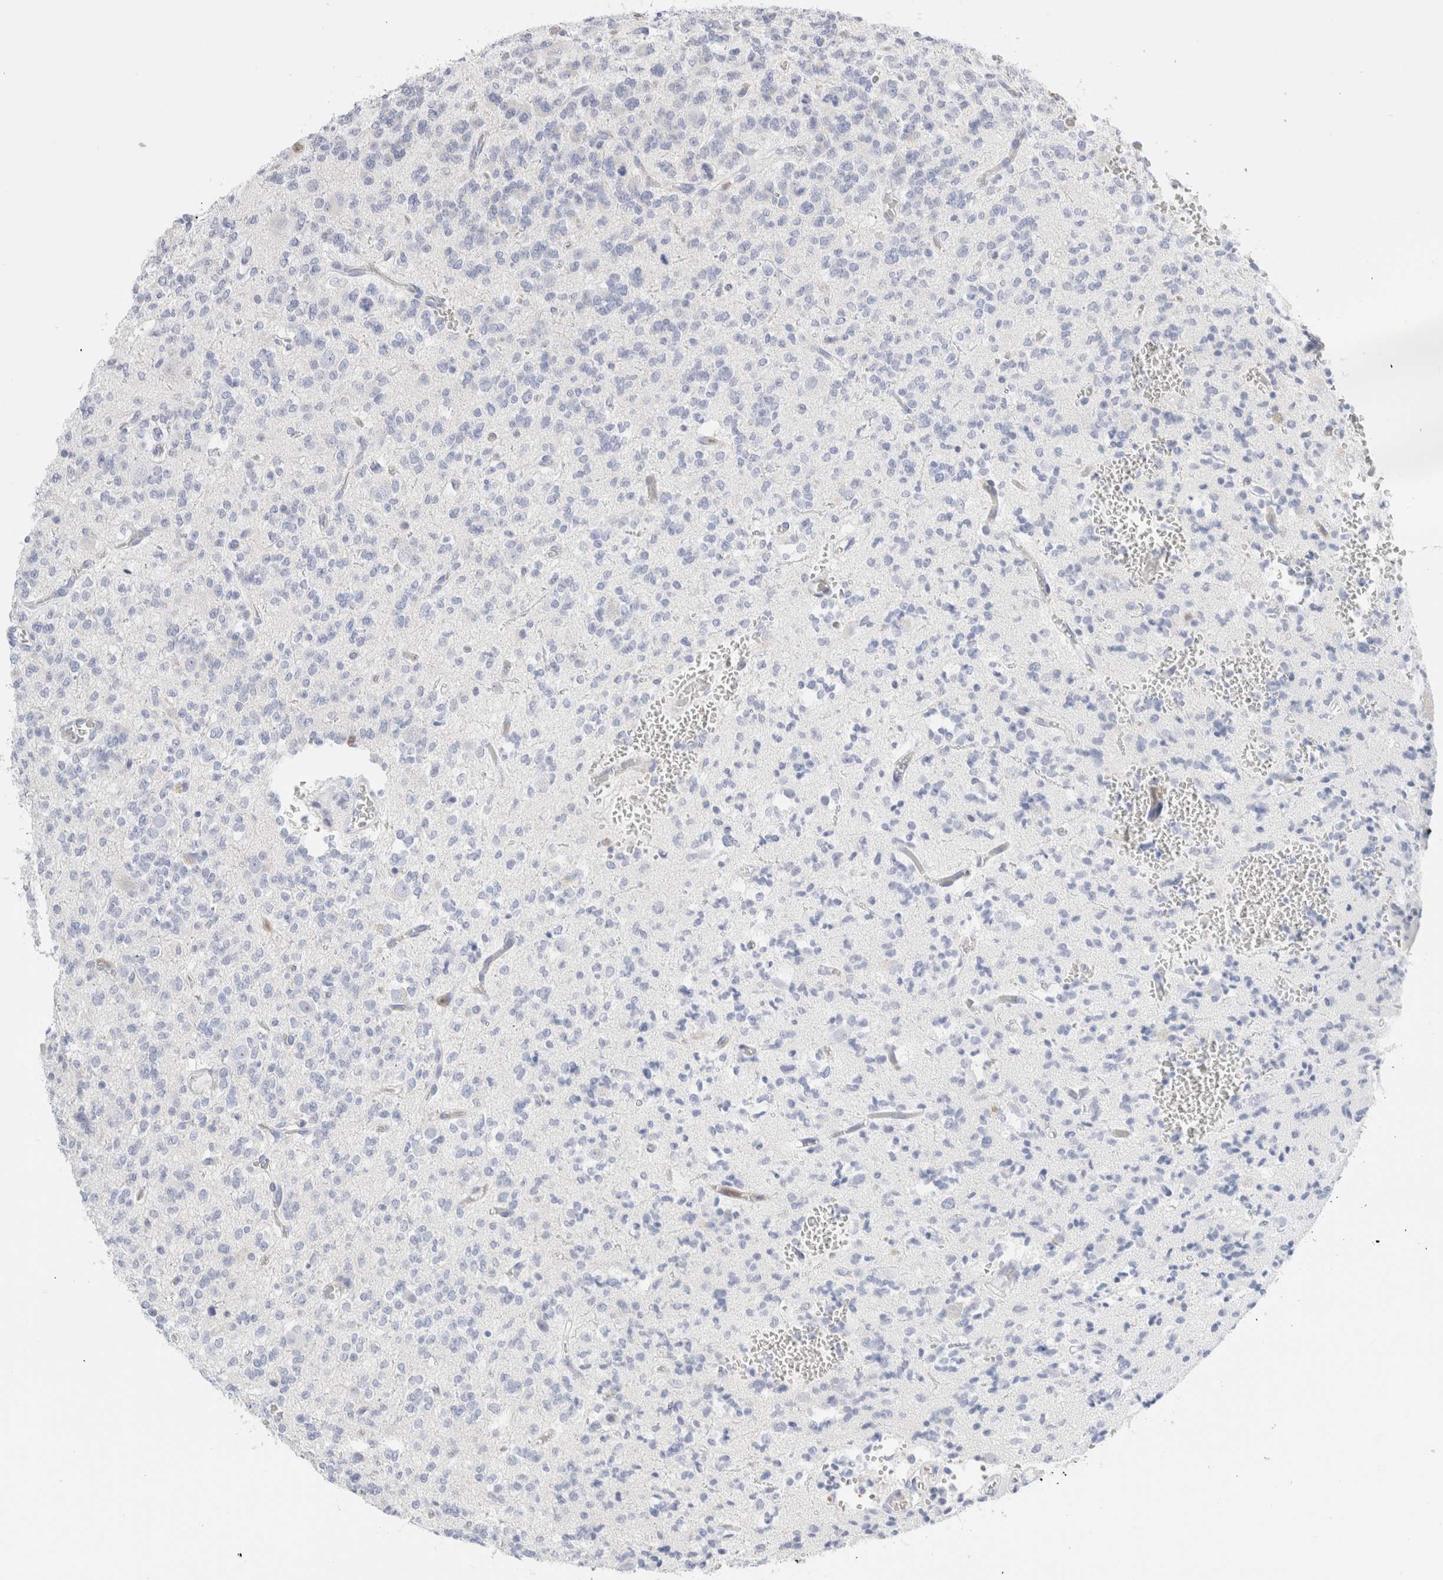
{"staining": {"intensity": "negative", "quantity": "none", "location": "none"}, "tissue": "glioma", "cell_type": "Tumor cells", "image_type": "cancer", "snomed": [{"axis": "morphology", "description": "Glioma, malignant, Low grade"}, {"axis": "topography", "description": "Brain"}], "caption": "Tumor cells are negative for brown protein staining in glioma.", "gene": "ARG1", "patient": {"sex": "male", "age": 38}}